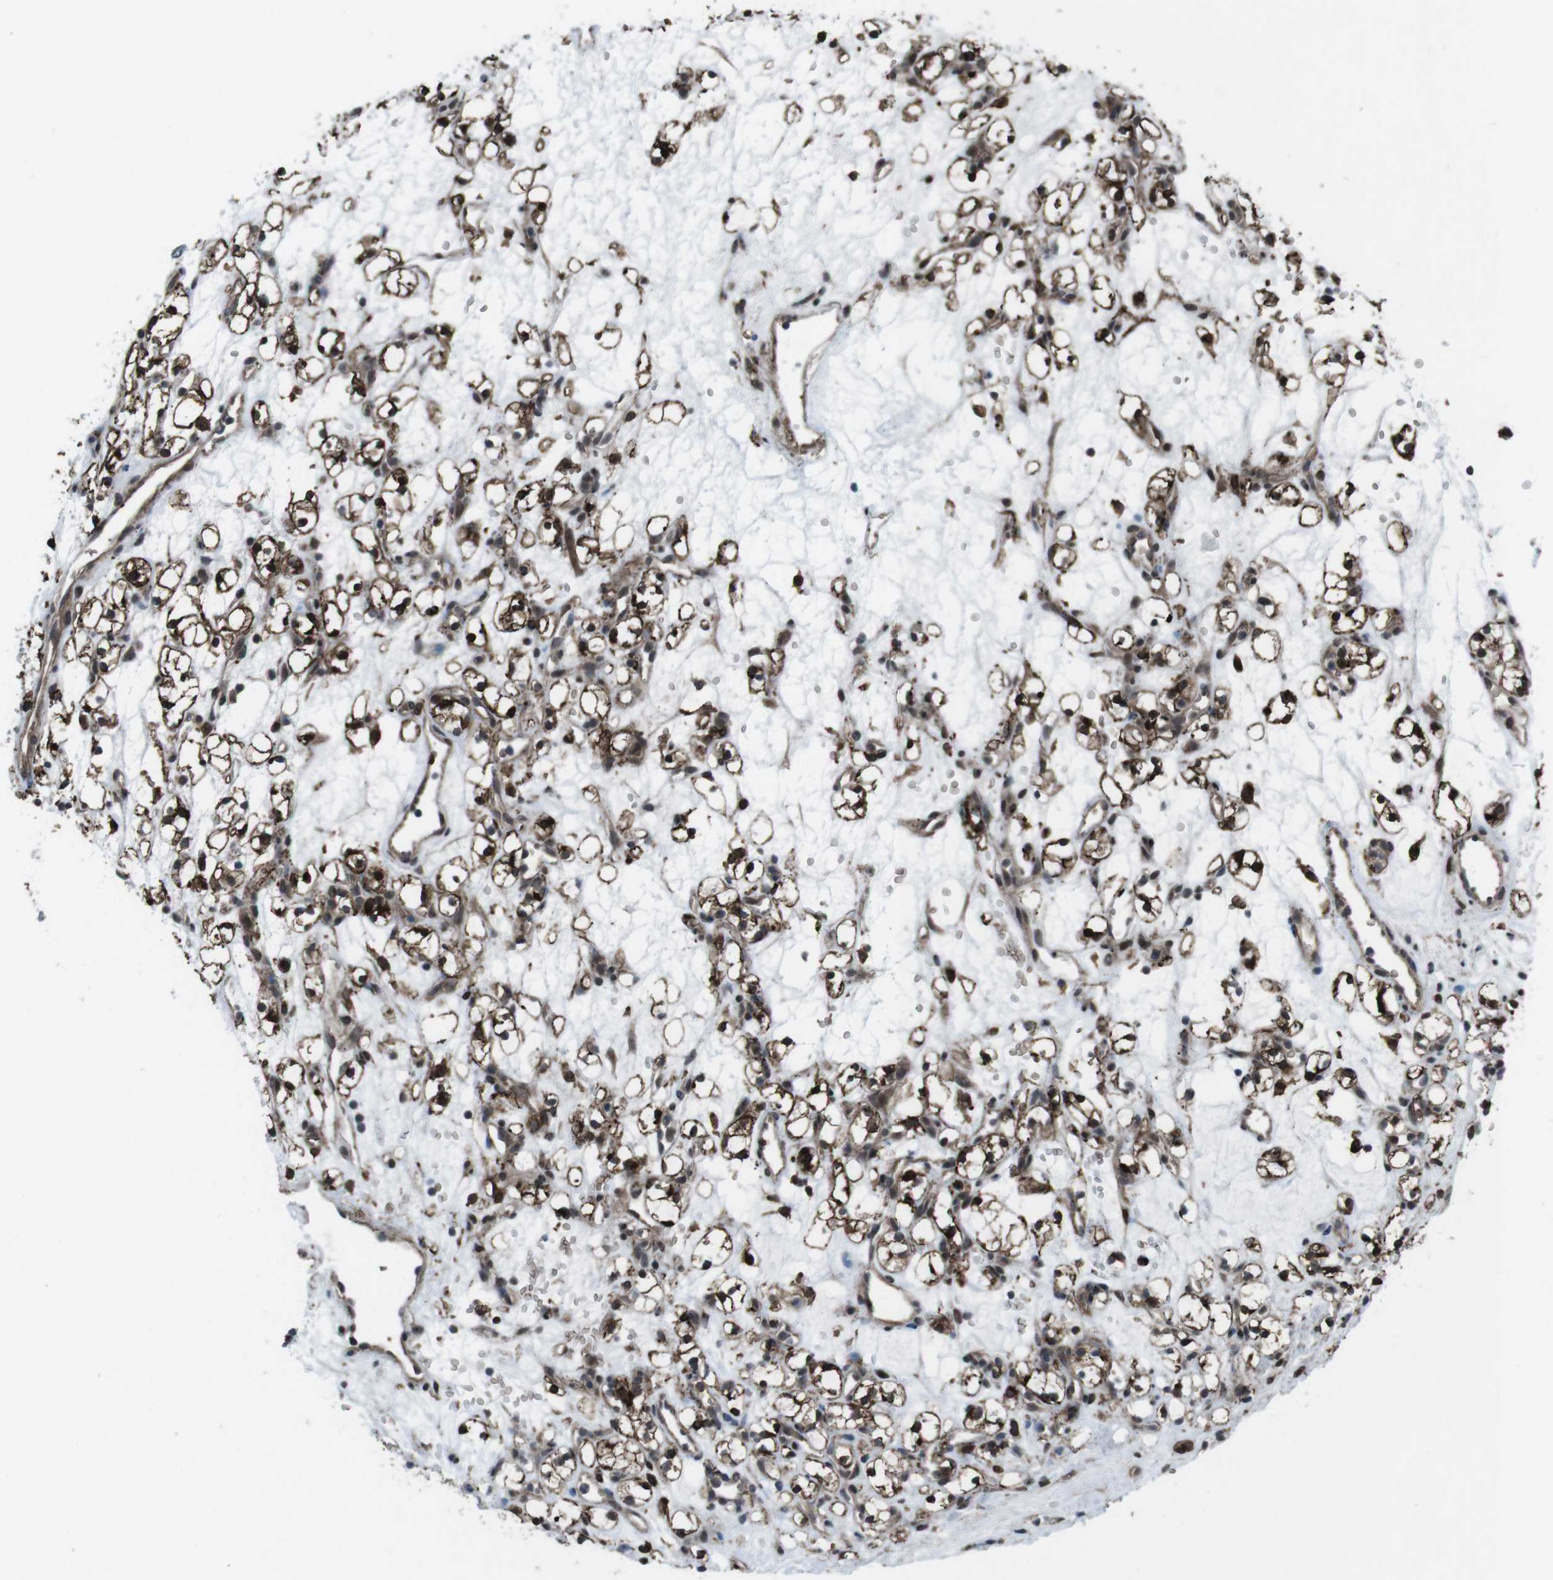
{"staining": {"intensity": "strong", "quantity": ">75%", "location": "cytoplasmic/membranous,nuclear"}, "tissue": "renal cancer", "cell_type": "Tumor cells", "image_type": "cancer", "snomed": [{"axis": "morphology", "description": "Adenocarcinoma, NOS"}, {"axis": "topography", "description": "Kidney"}], "caption": "This is an image of immunohistochemistry staining of renal adenocarcinoma, which shows strong positivity in the cytoplasmic/membranous and nuclear of tumor cells.", "gene": "GDF10", "patient": {"sex": "female", "age": 60}}